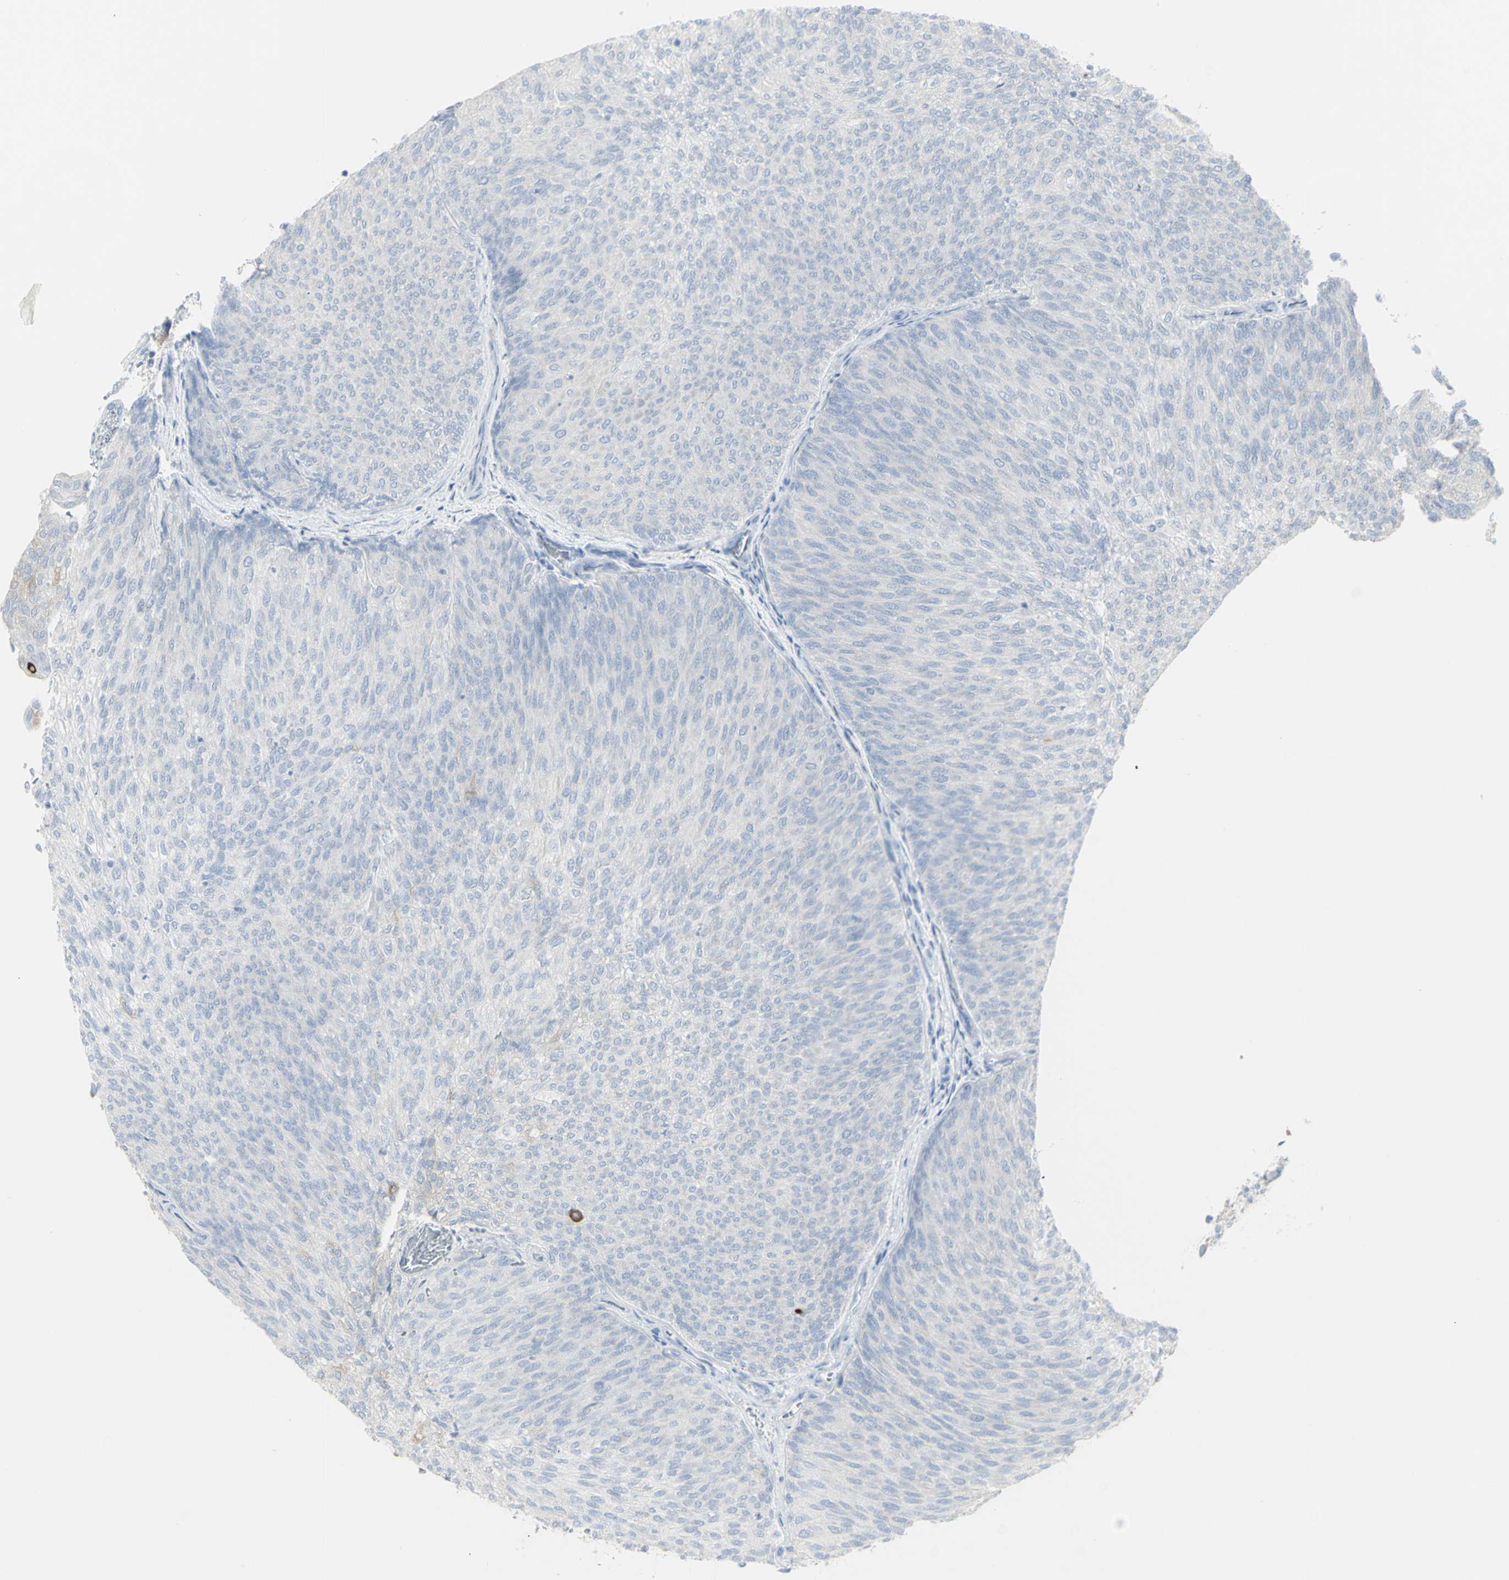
{"staining": {"intensity": "negative", "quantity": "none", "location": "none"}, "tissue": "urothelial cancer", "cell_type": "Tumor cells", "image_type": "cancer", "snomed": [{"axis": "morphology", "description": "Urothelial carcinoma, Low grade"}, {"axis": "topography", "description": "Urinary bladder"}], "caption": "A high-resolution micrograph shows IHC staining of urothelial carcinoma (low-grade), which exhibits no significant expression in tumor cells.", "gene": "ENSG00000198211", "patient": {"sex": "female", "age": 79}}